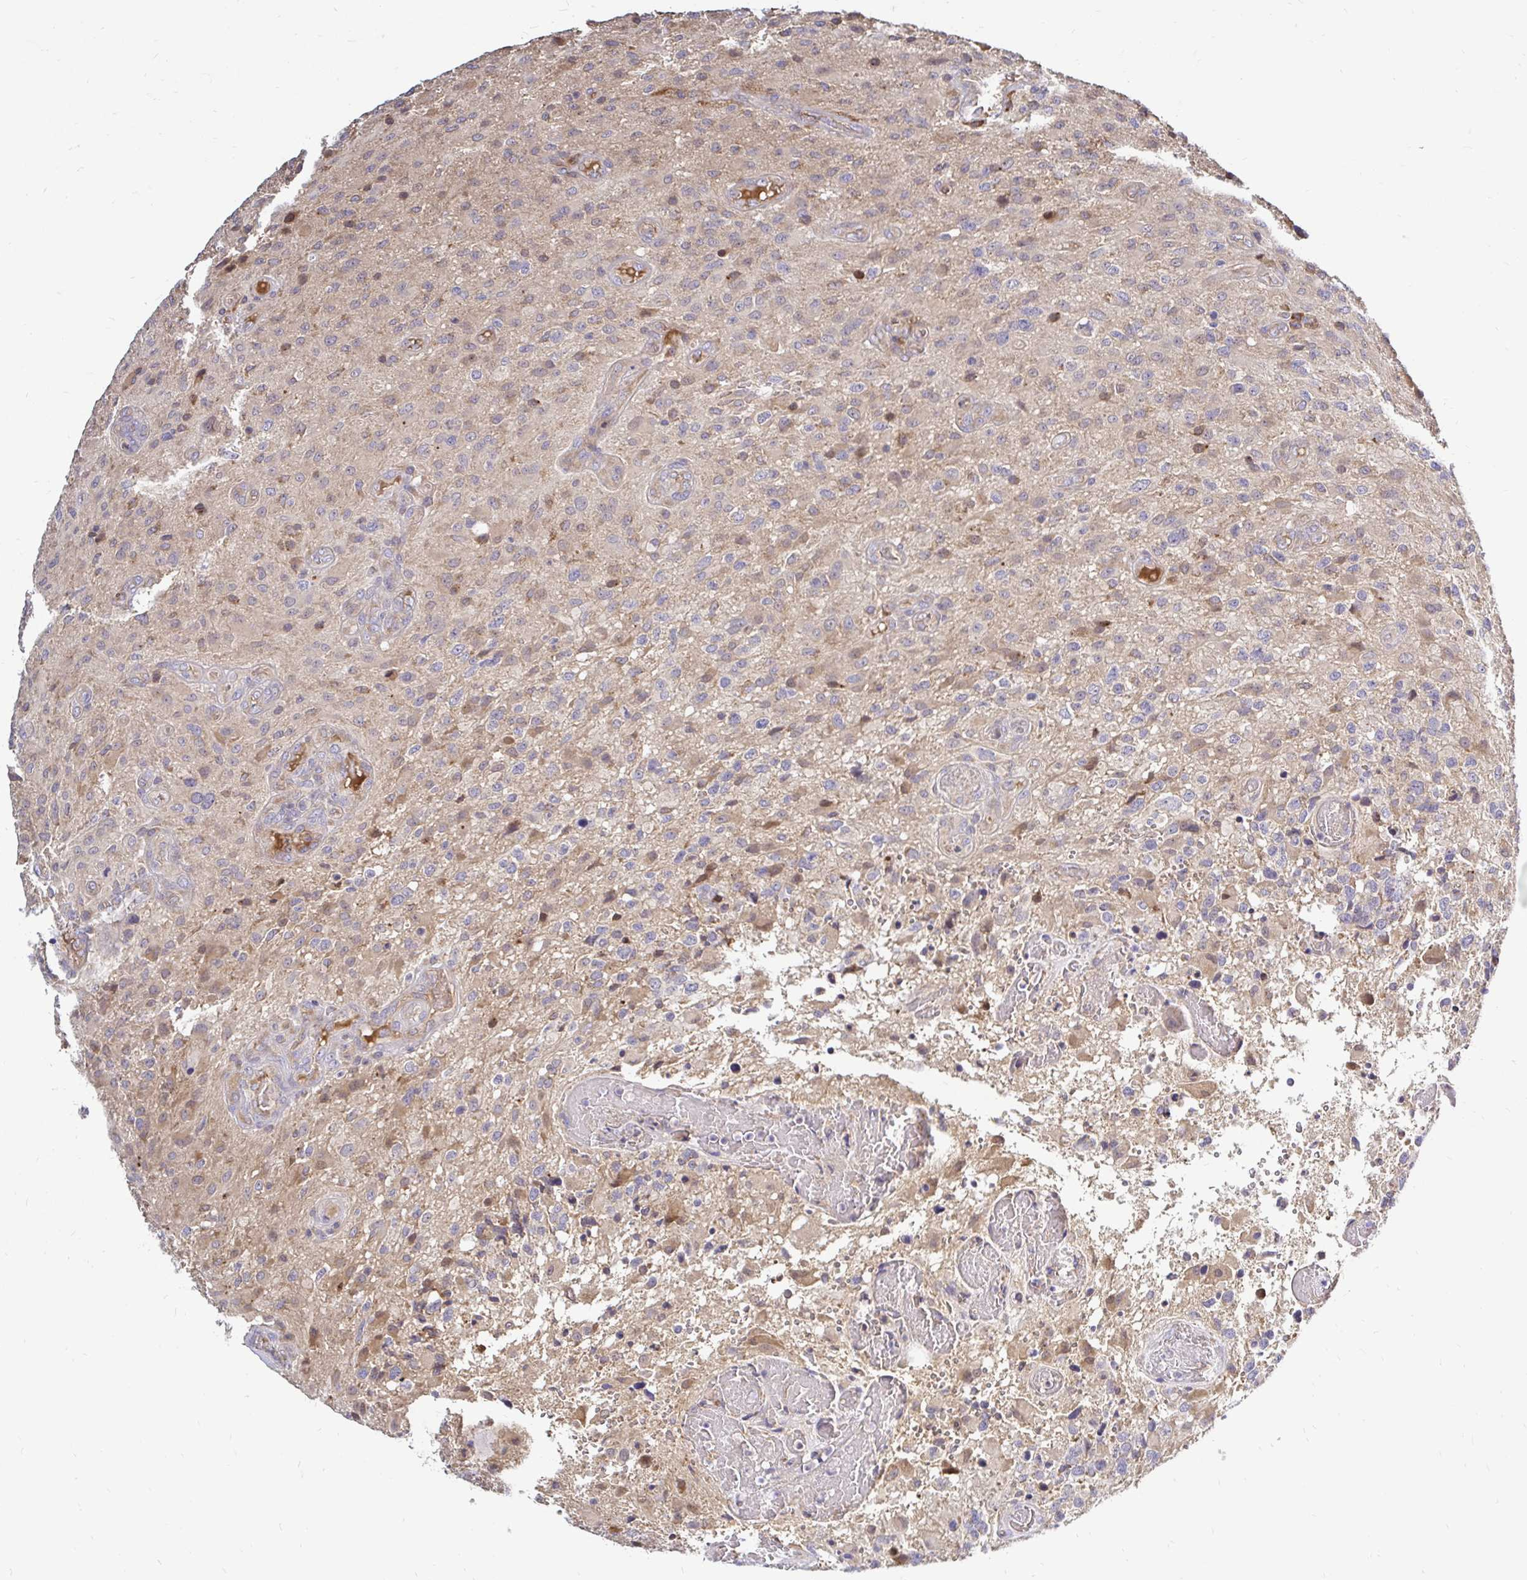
{"staining": {"intensity": "moderate", "quantity": ">75%", "location": "cytoplasmic/membranous"}, "tissue": "glioma", "cell_type": "Tumor cells", "image_type": "cancer", "snomed": [{"axis": "morphology", "description": "Glioma, malignant, High grade"}, {"axis": "topography", "description": "Brain"}], "caption": "DAB immunohistochemical staining of human high-grade glioma (malignant) shows moderate cytoplasmic/membranous protein positivity in approximately >75% of tumor cells.", "gene": "ARHGEF37", "patient": {"sex": "male", "age": 53}}